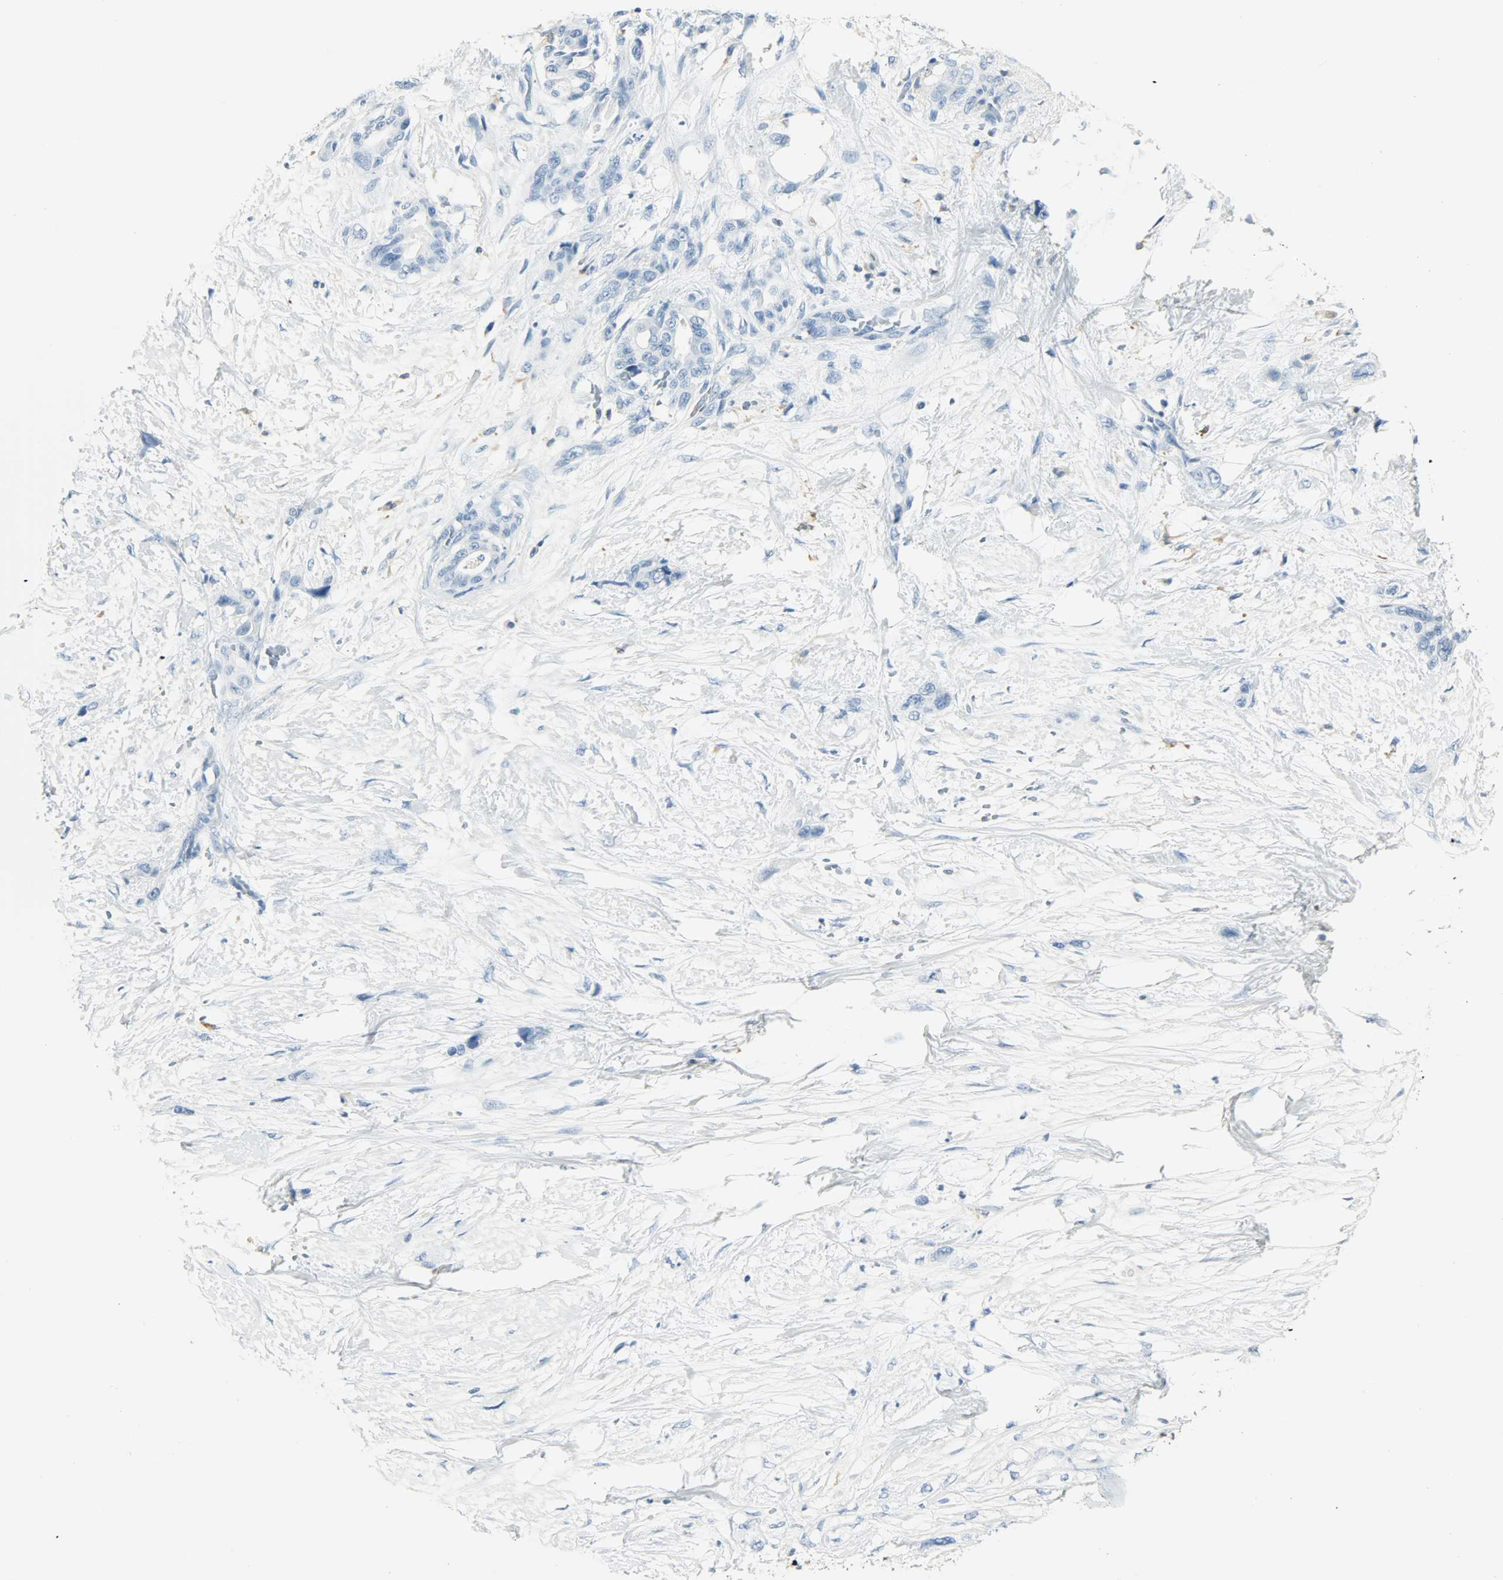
{"staining": {"intensity": "negative", "quantity": "none", "location": "none"}, "tissue": "pancreatic cancer", "cell_type": "Tumor cells", "image_type": "cancer", "snomed": [{"axis": "morphology", "description": "Adenocarcinoma, NOS"}, {"axis": "topography", "description": "Pancreas"}], "caption": "High magnification brightfield microscopy of adenocarcinoma (pancreatic) stained with DAB (3,3'-diaminobenzidine) (brown) and counterstained with hematoxylin (blue): tumor cells show no significant positivity.", "gene": "PTPN6", "patient": {"sex": "male", "age": 46}}